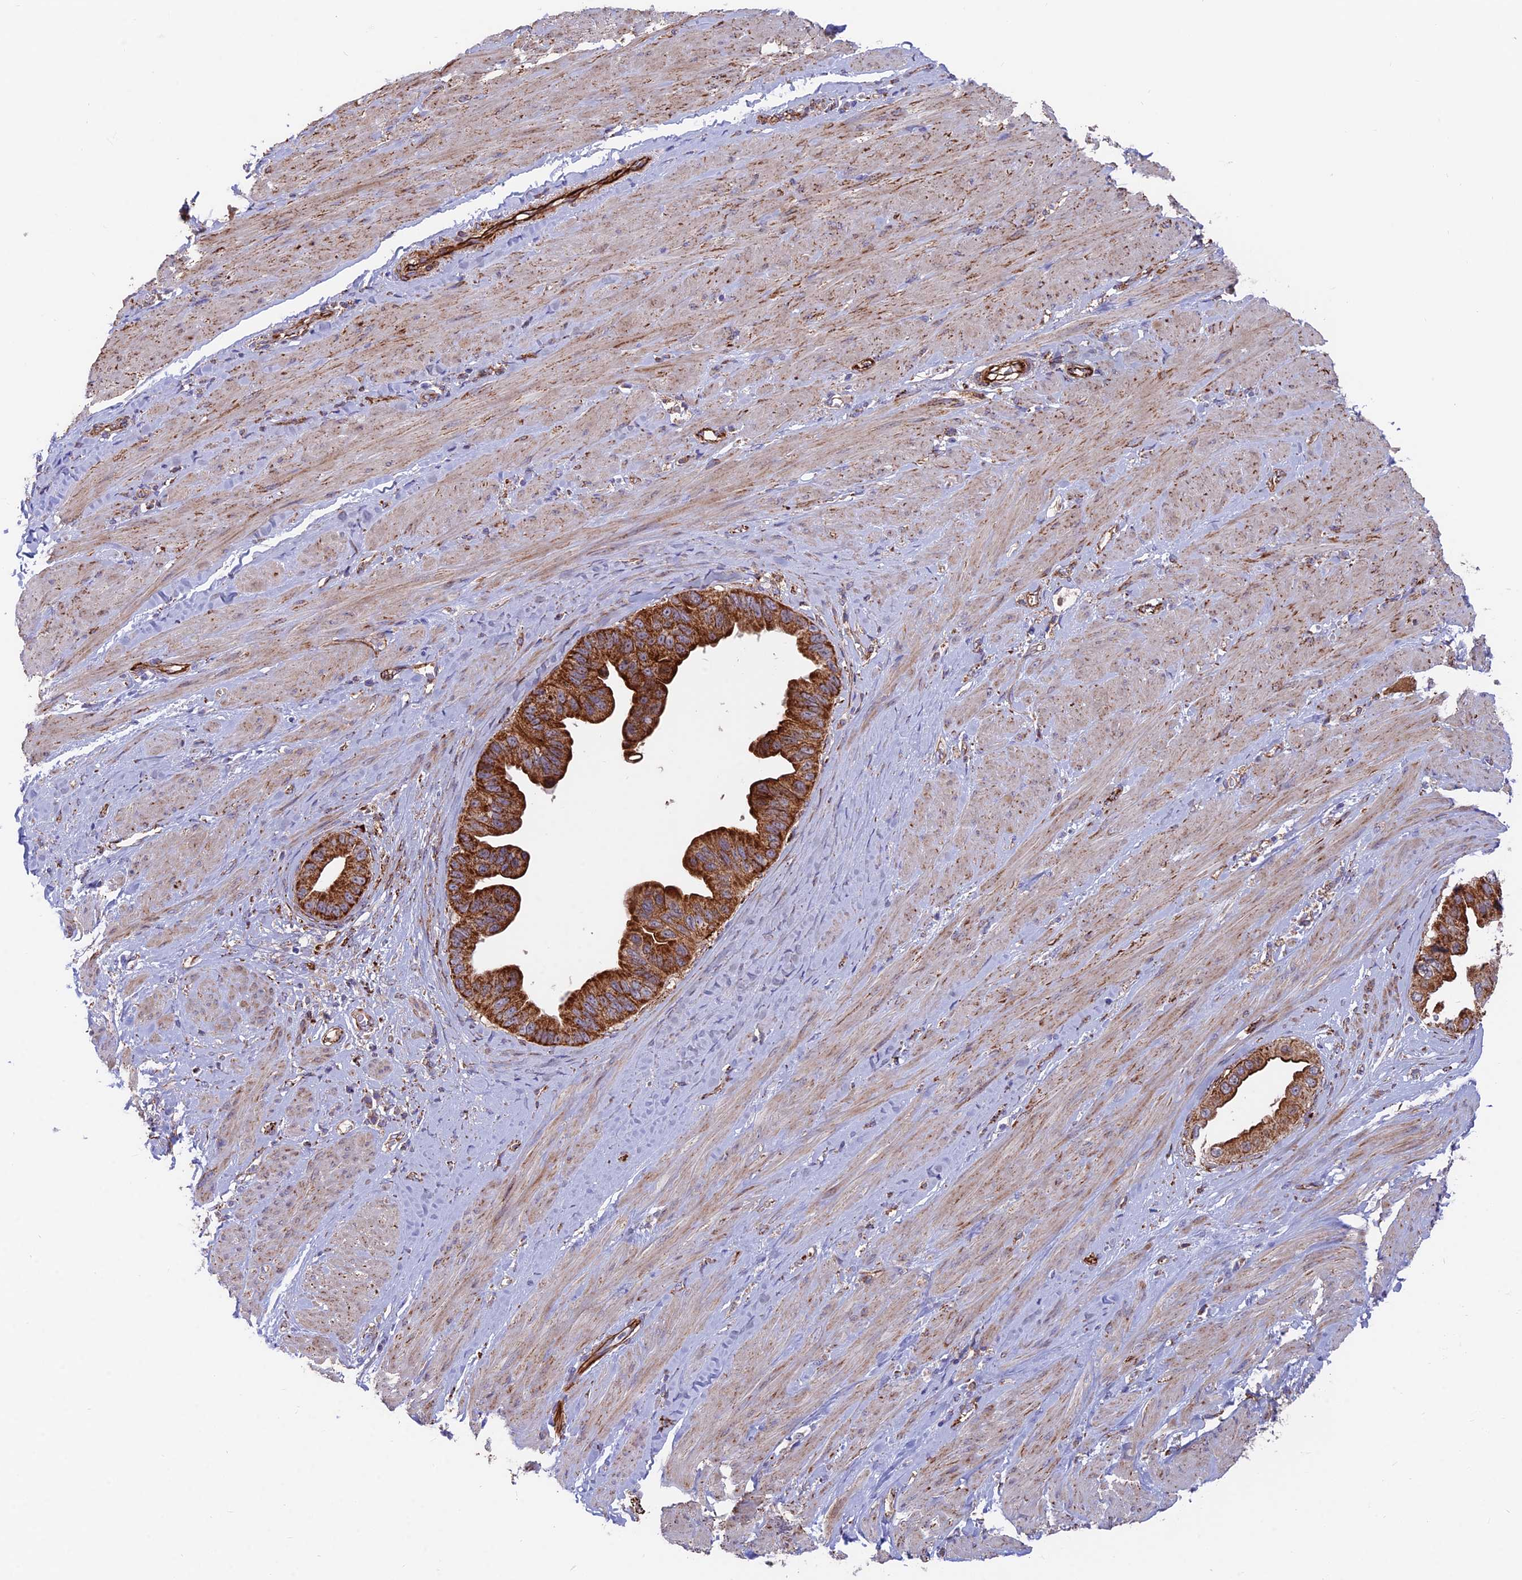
{"staining": {"intensity": "strong", "quantity": ">75%", "location": "cytoplasmic/membranous"}, "tissue": "pancreatic cancer", "cell_type": "Tumor cells", "image_type": "cancer", "snomed": [{"axis": "morphology", "description": "Adenocarcinoma, NOS"}, {"axis": "topography", "description": "Pancreas"}], "caption": "A photomicrograph of pancreatic cancer (adenocarcinoma) stained for a protein demonstrates strong cytoplasmic/membranous brown staining in tumor cells. Nuclei are stained in blue.", "gene": "TIGD6", "patient": {"sex": "female", "age": 56}}